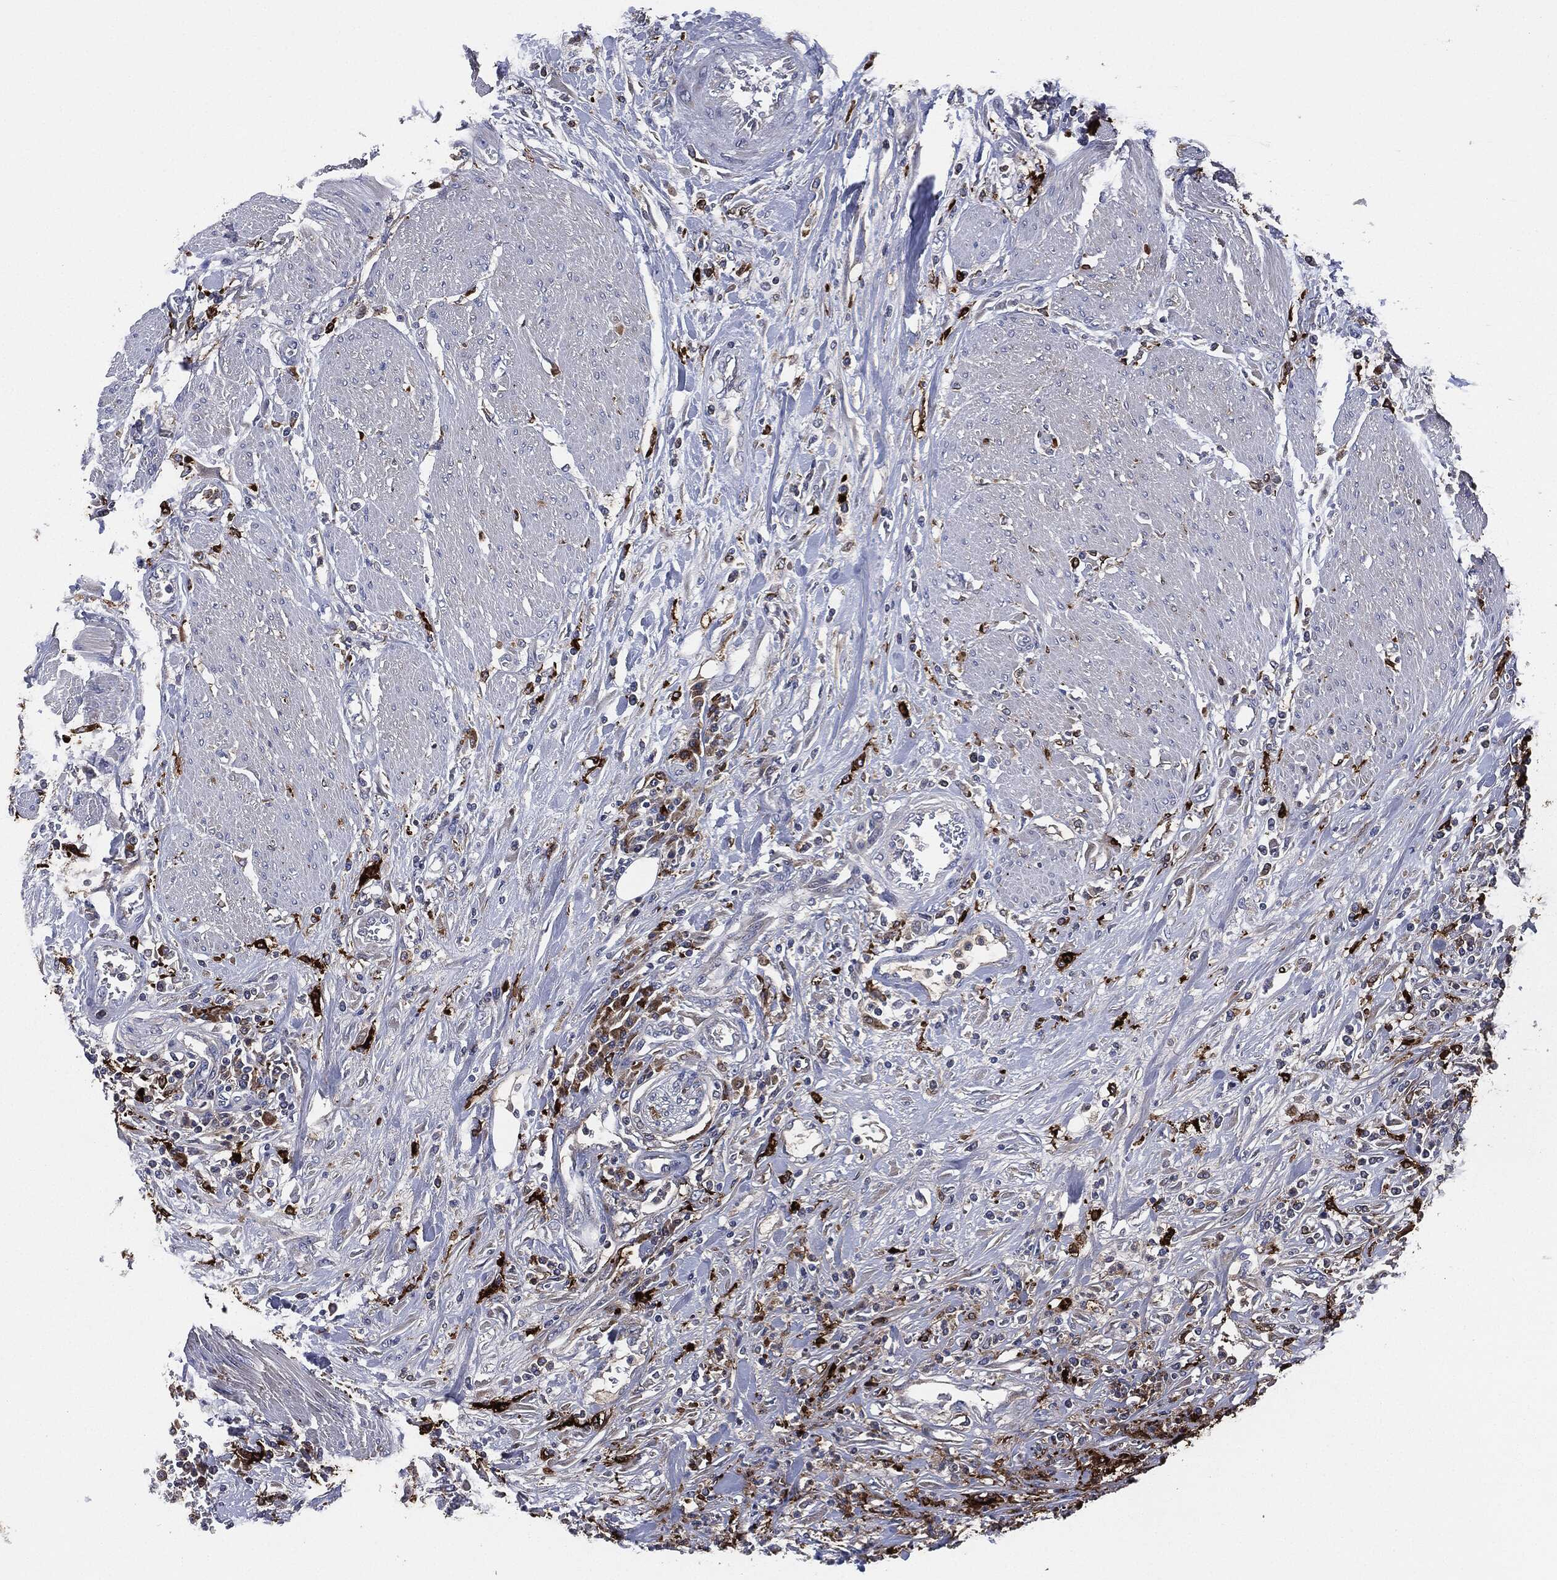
{"staining": {"intensity": "negative", "quantity": "none", "location": "none"}, "tissue": "urothelial cancer", "cell_type": "Tumor cells", "image_type": "cancer", "snomed": [{"axis": "morphology", "description": "Urothelial carcinoma, High grade"}, {"axis": "topography", "description": "Urinary bladder"}], "caption": "Immunohistochemistry photomicrograph of human urothelial cancer stained for a protein (brown), which displays no staining in tumor cells.", "gene": "TMEM11", "patient": {"sex": "male", "age": 46}}